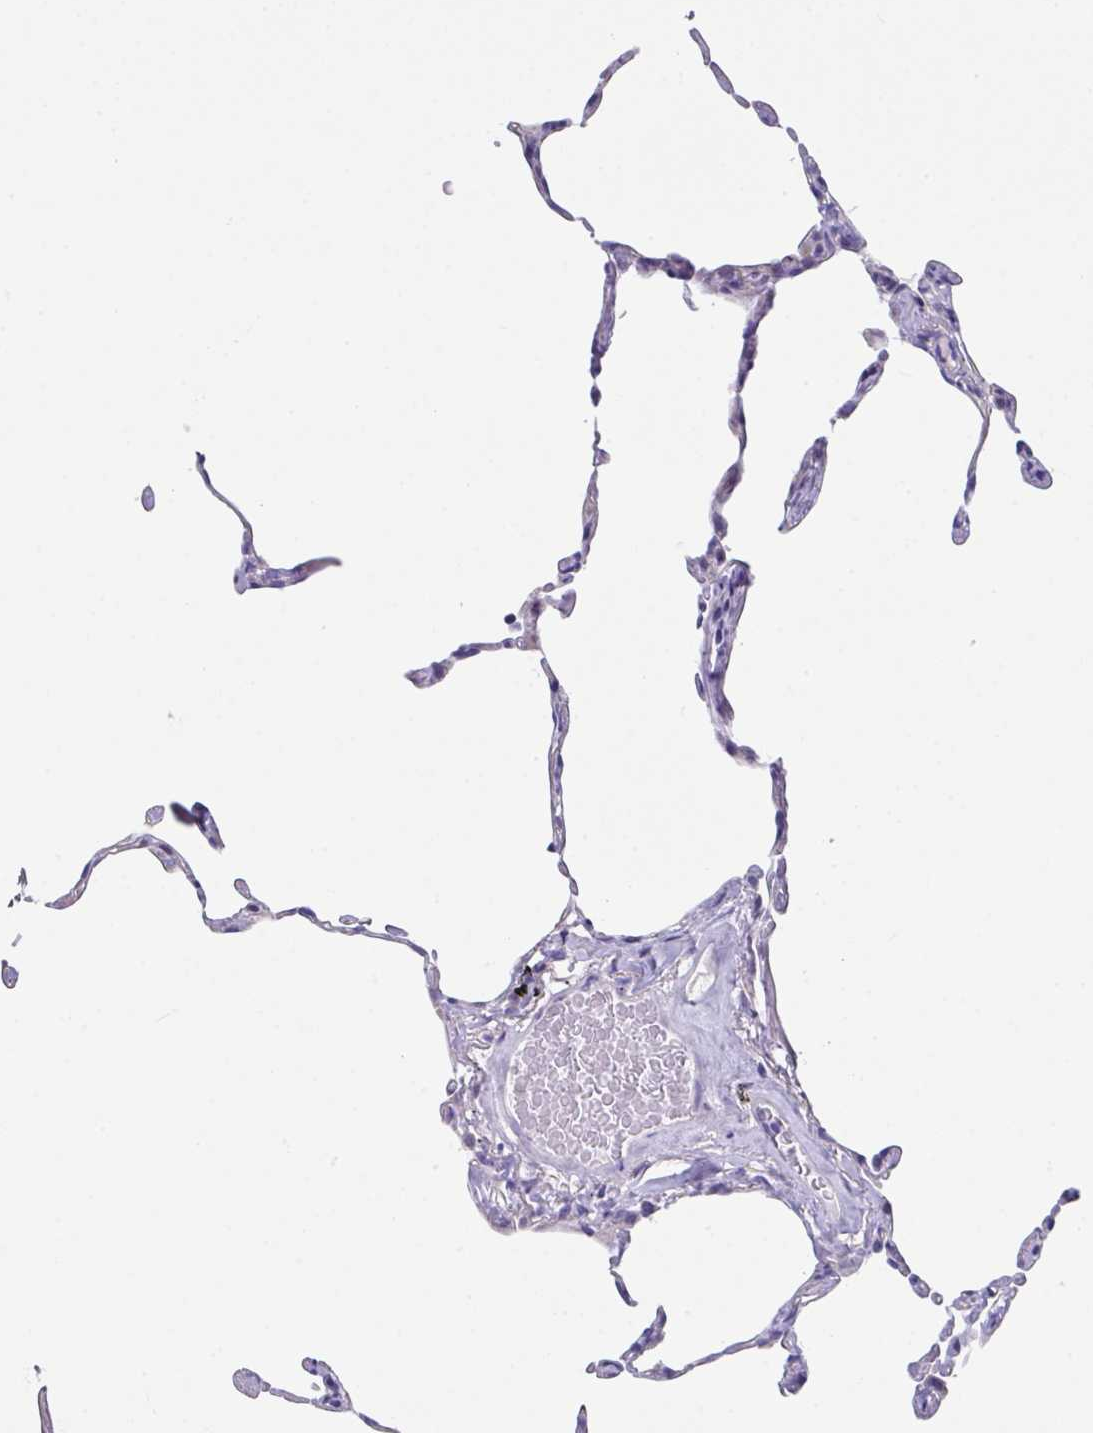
{"staining": {"intensity": "negative", "quantity": "none", "location": "none"}, "tissue": "lung", "cell_type": "Alveolar cells", "image_type": "normal", "snomed": [{"axis": "morphology", "description": "Normal tissue, NOS"}, {"axis": "topography", "description": "Lung"}], "caption": "High power microscopy image of an IHC micrograph of unremarkable lung, revealing no significant positivity in alveolar cells. (Immunohistochemistry, brightfield microscopy, high magnification).", "gene": "FBXO47", "patient": {"sex": "female", "age": 57}}